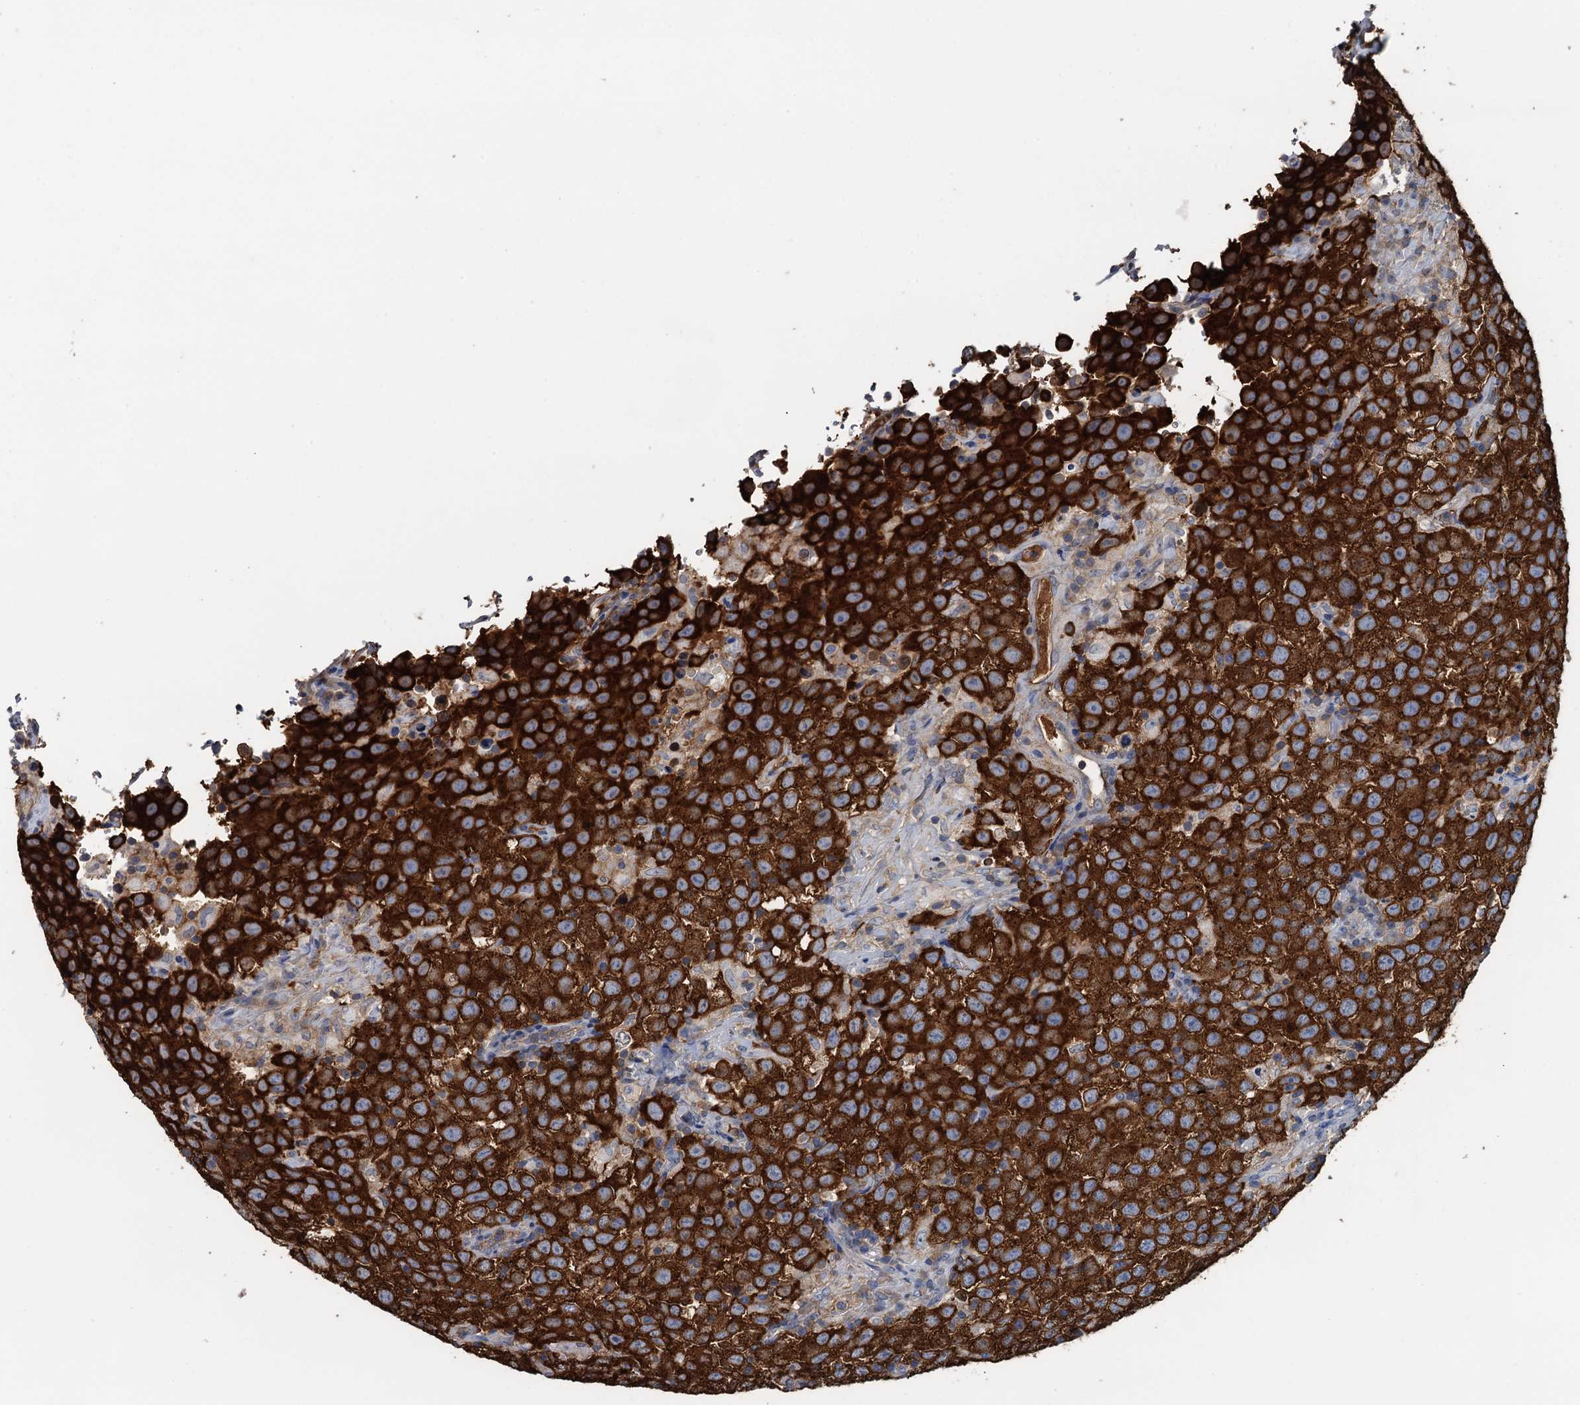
{"staining": {"intensity": "strong", "quantity": ">75%", "location": "cytoplasmic/membranous"}, "tissue": "testis cancer", "cell_type": "Tumor cells", "image_type": "cancer", "snomed": [{"axis": "morphology", "description": "Seminoma, NOS"}, {"axis": "topography", "description": "Testis"}], "caption": "Immunohistochemistry (DAB (3,3'-diaminobenzidine)) staining of testis cancer (seminoma) reveals strong cytoplasmic/membranous protein expression in approximately >75% of tumor cells.", "gene": "LSM14B", "patient": {"sex": "male", "age": 41}}